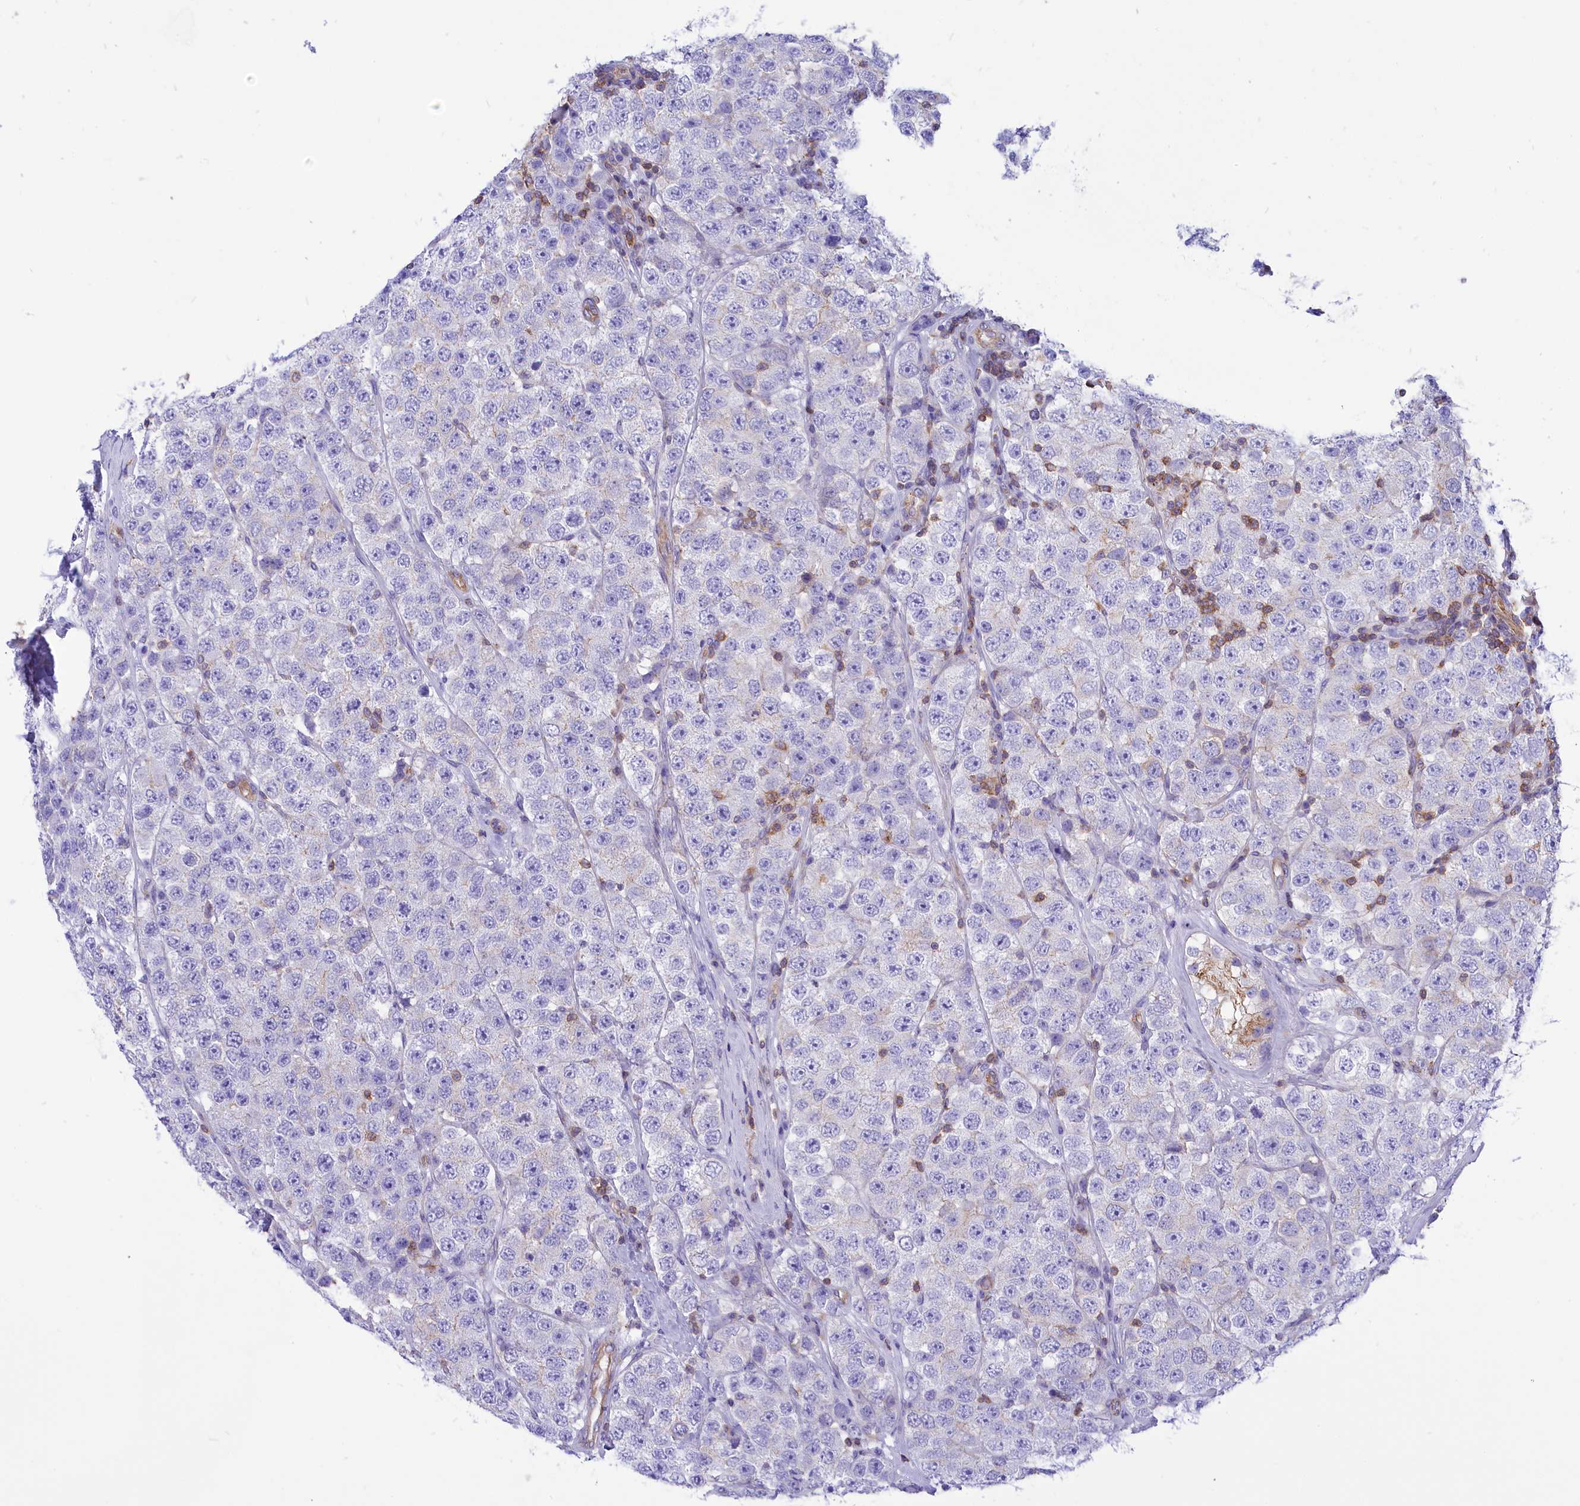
{"staining": {"intensity": "negative", "quantity": "none", "location": "none"}, "tissue": "testis cancer", "cell_type": "Tumor cells", "image_type": "cancer", "snomed": [{"axis": "morphology", "description": "Seminoma, NOS"}, {"axis": "topography", "description": "Testis"}], "caption": "Histopathology image shows no significant protein staining in tumor cells of seminoma (testis).", "gene": "SEPTIN9", "patient": {"sex": "male", "age": 28}}